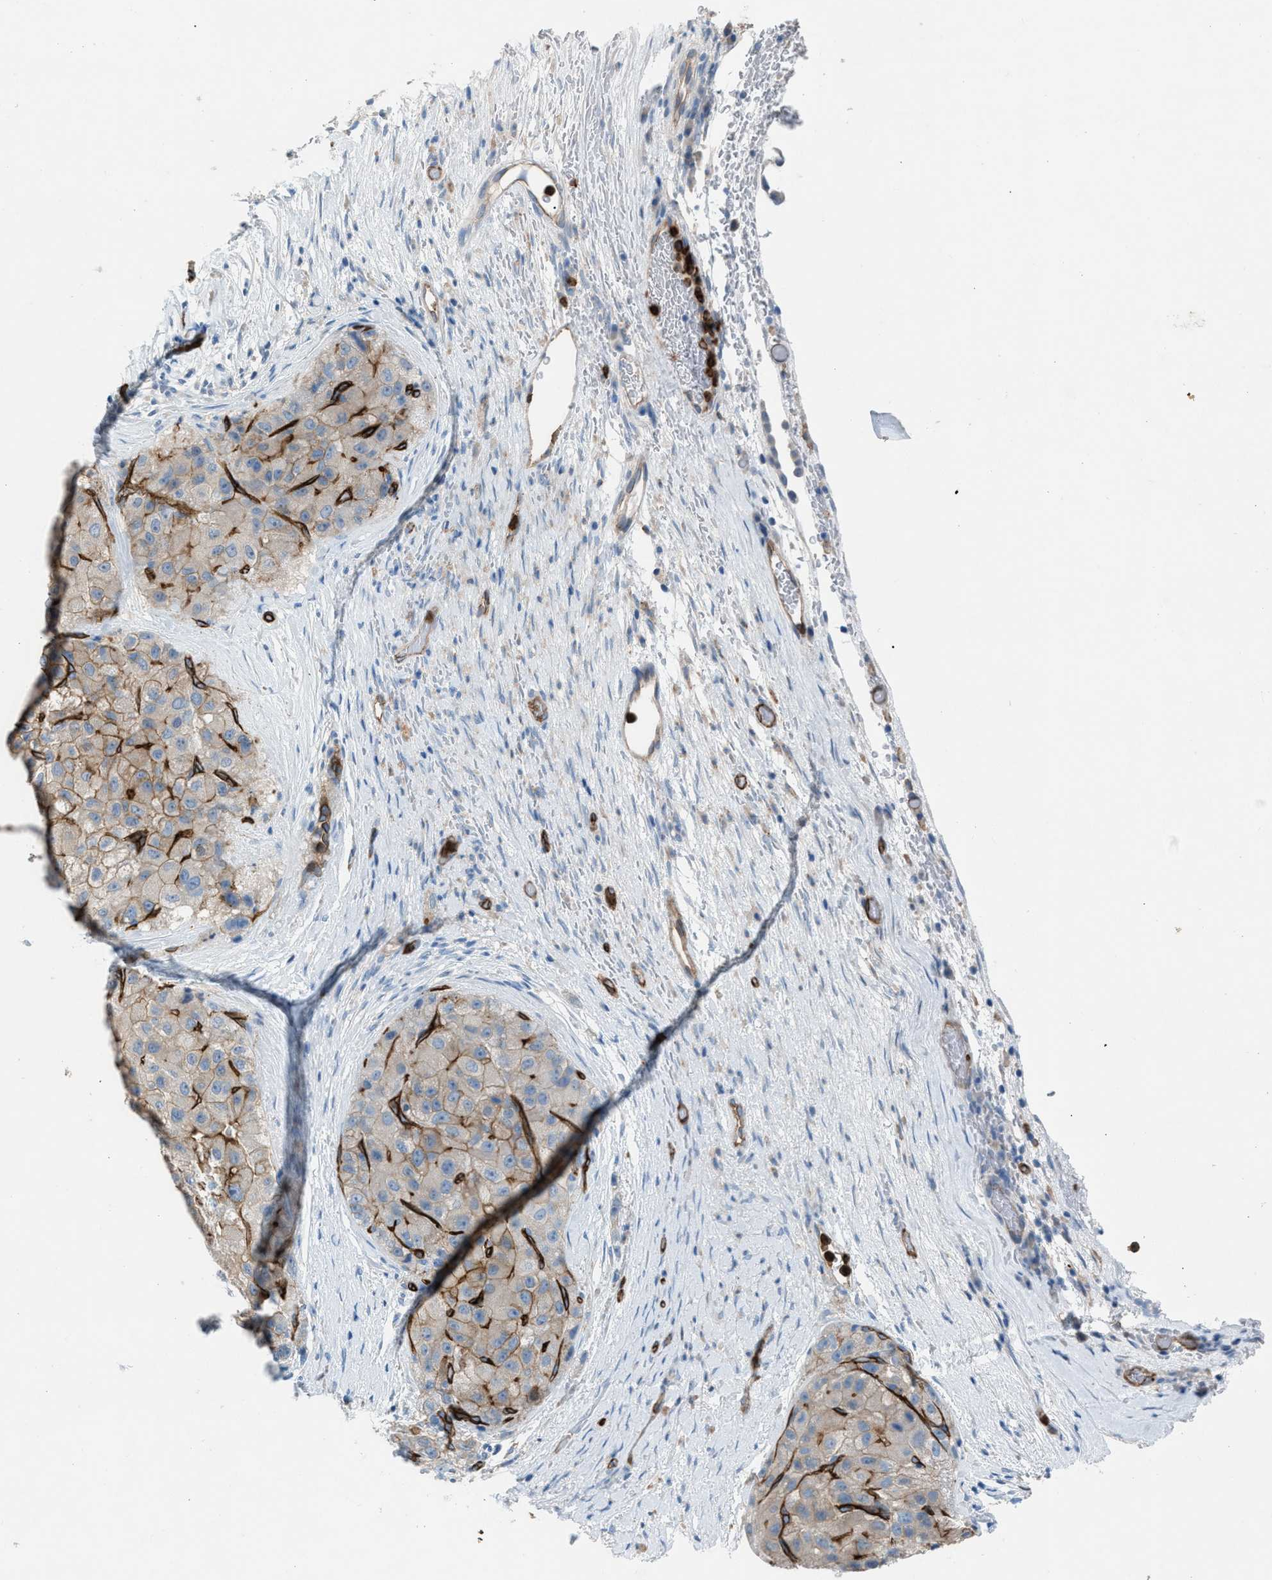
{"staining": {"intensity": "moderate", "quantity": "25%-75%", "location": "cytoplasmic/membranous"}, "tissue": "liver cancer", "cell_type": "Tumor cells", "image_type": "cancer", "snomed": [{"axis": "morphology", "description": "Carcinoma, Hepatocellular, NOS"}, {"axis": "topography", "description": "Liver"}], "caption": "Liver cancer was stained to show a protein in brown. There is medium levels of moderate cytoplasmic/membranous positivity in about 25%-75% of tumor cells. (brown staining indicates protein expression, while blue staining denotes nuclei).", "gene": "DYSF", "patient": {"sex": "male", "age": 80}}